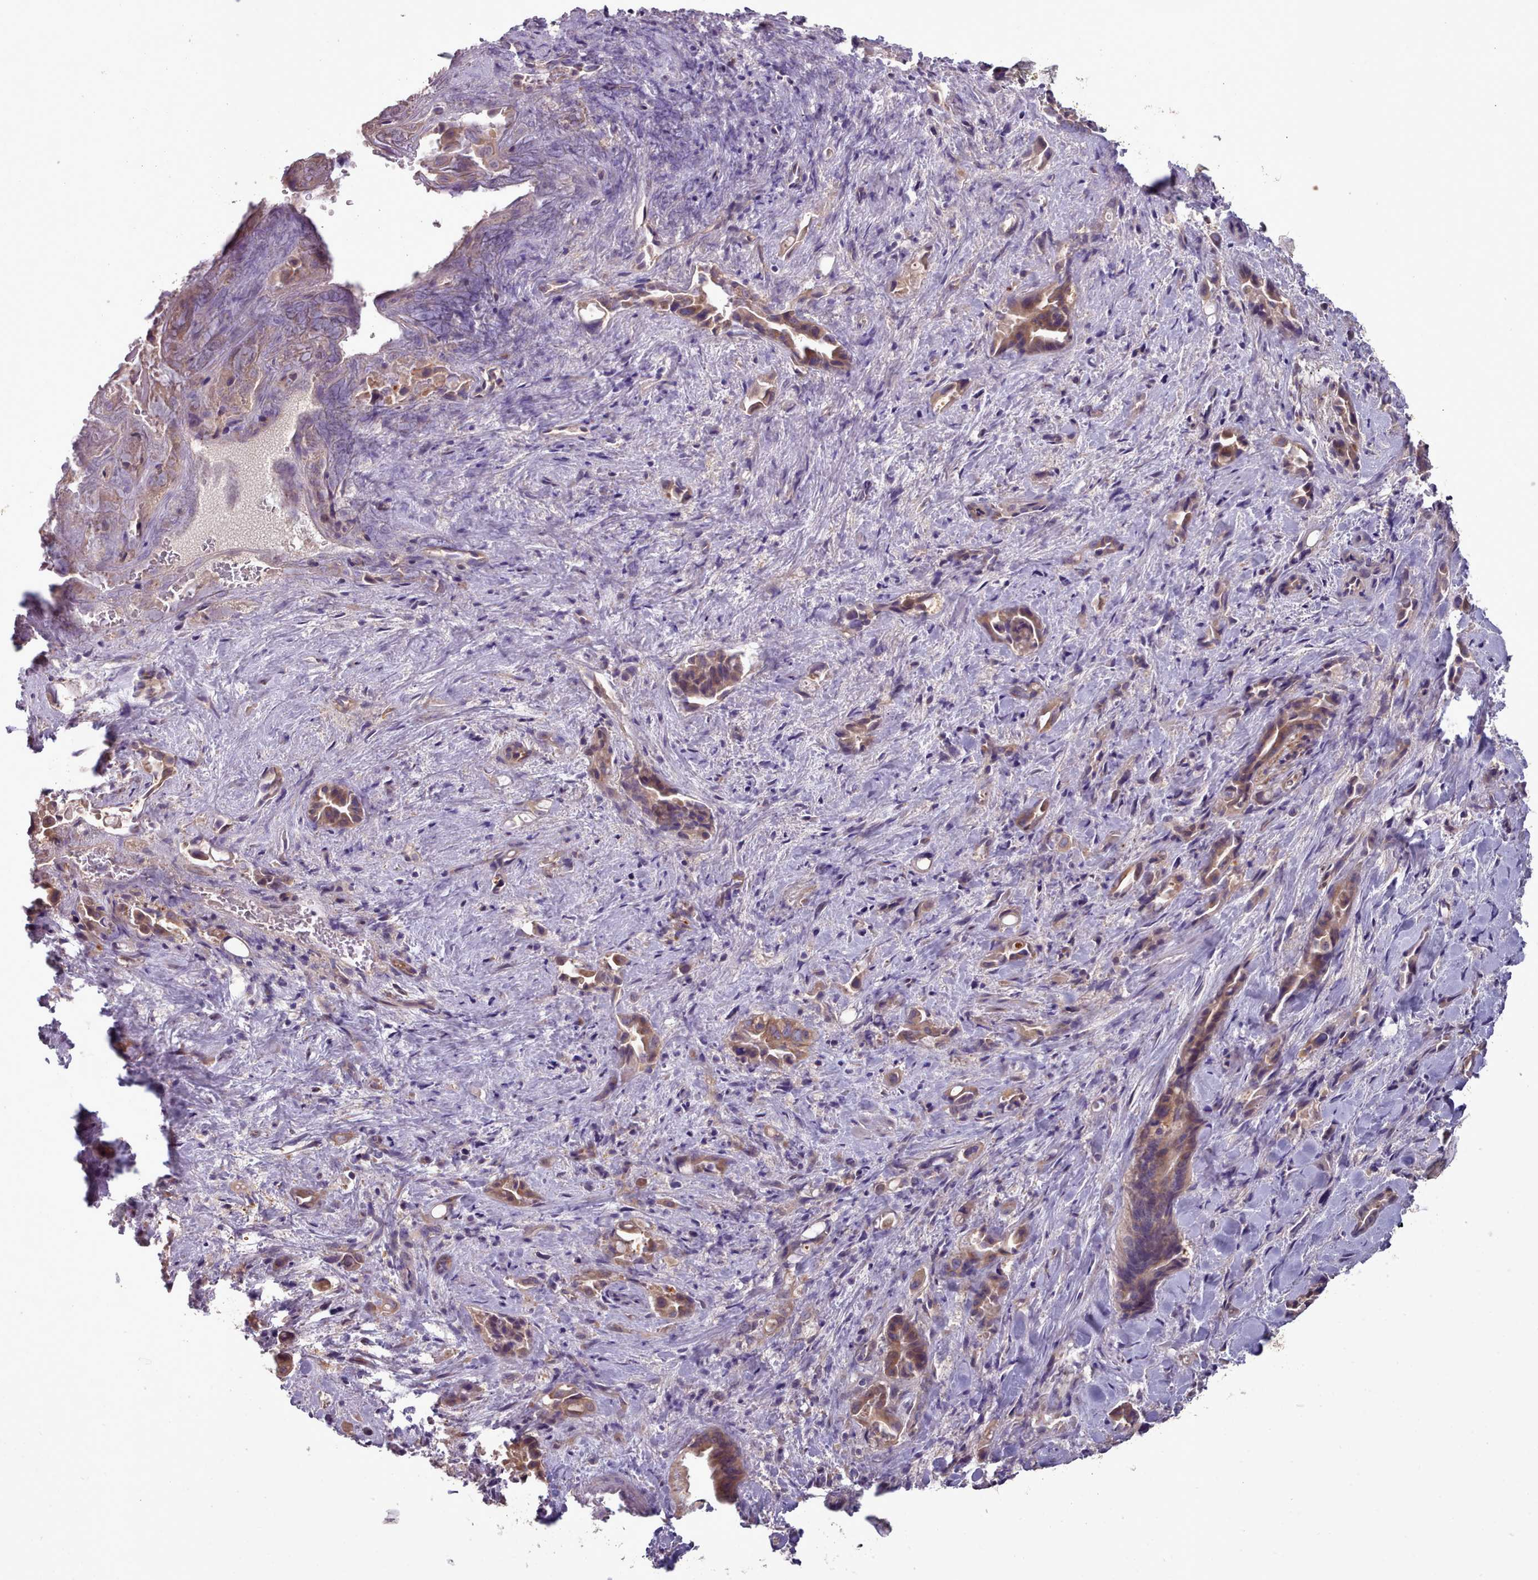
{"staining": {"intensity": "moderate", "quantity": ">75%", "location": "cytoplasmic/membranous"}, "tissue": "liver cancer", "cell_type": "Tumor cells", "image_type": "cancer", "snomed": [{"axis": "morphology", "description": "Cholangiocarcinoma"}, {"axis": "topography", "description": "Liver"}], "caption": "DAB immunohistochemical staining of human liver cancer displays moderate cytoplasmic/membranous protein positivity in about >75% of tumor cells.", "gene": "DPF1", "patient": {"sex": "female", "age": 68}}